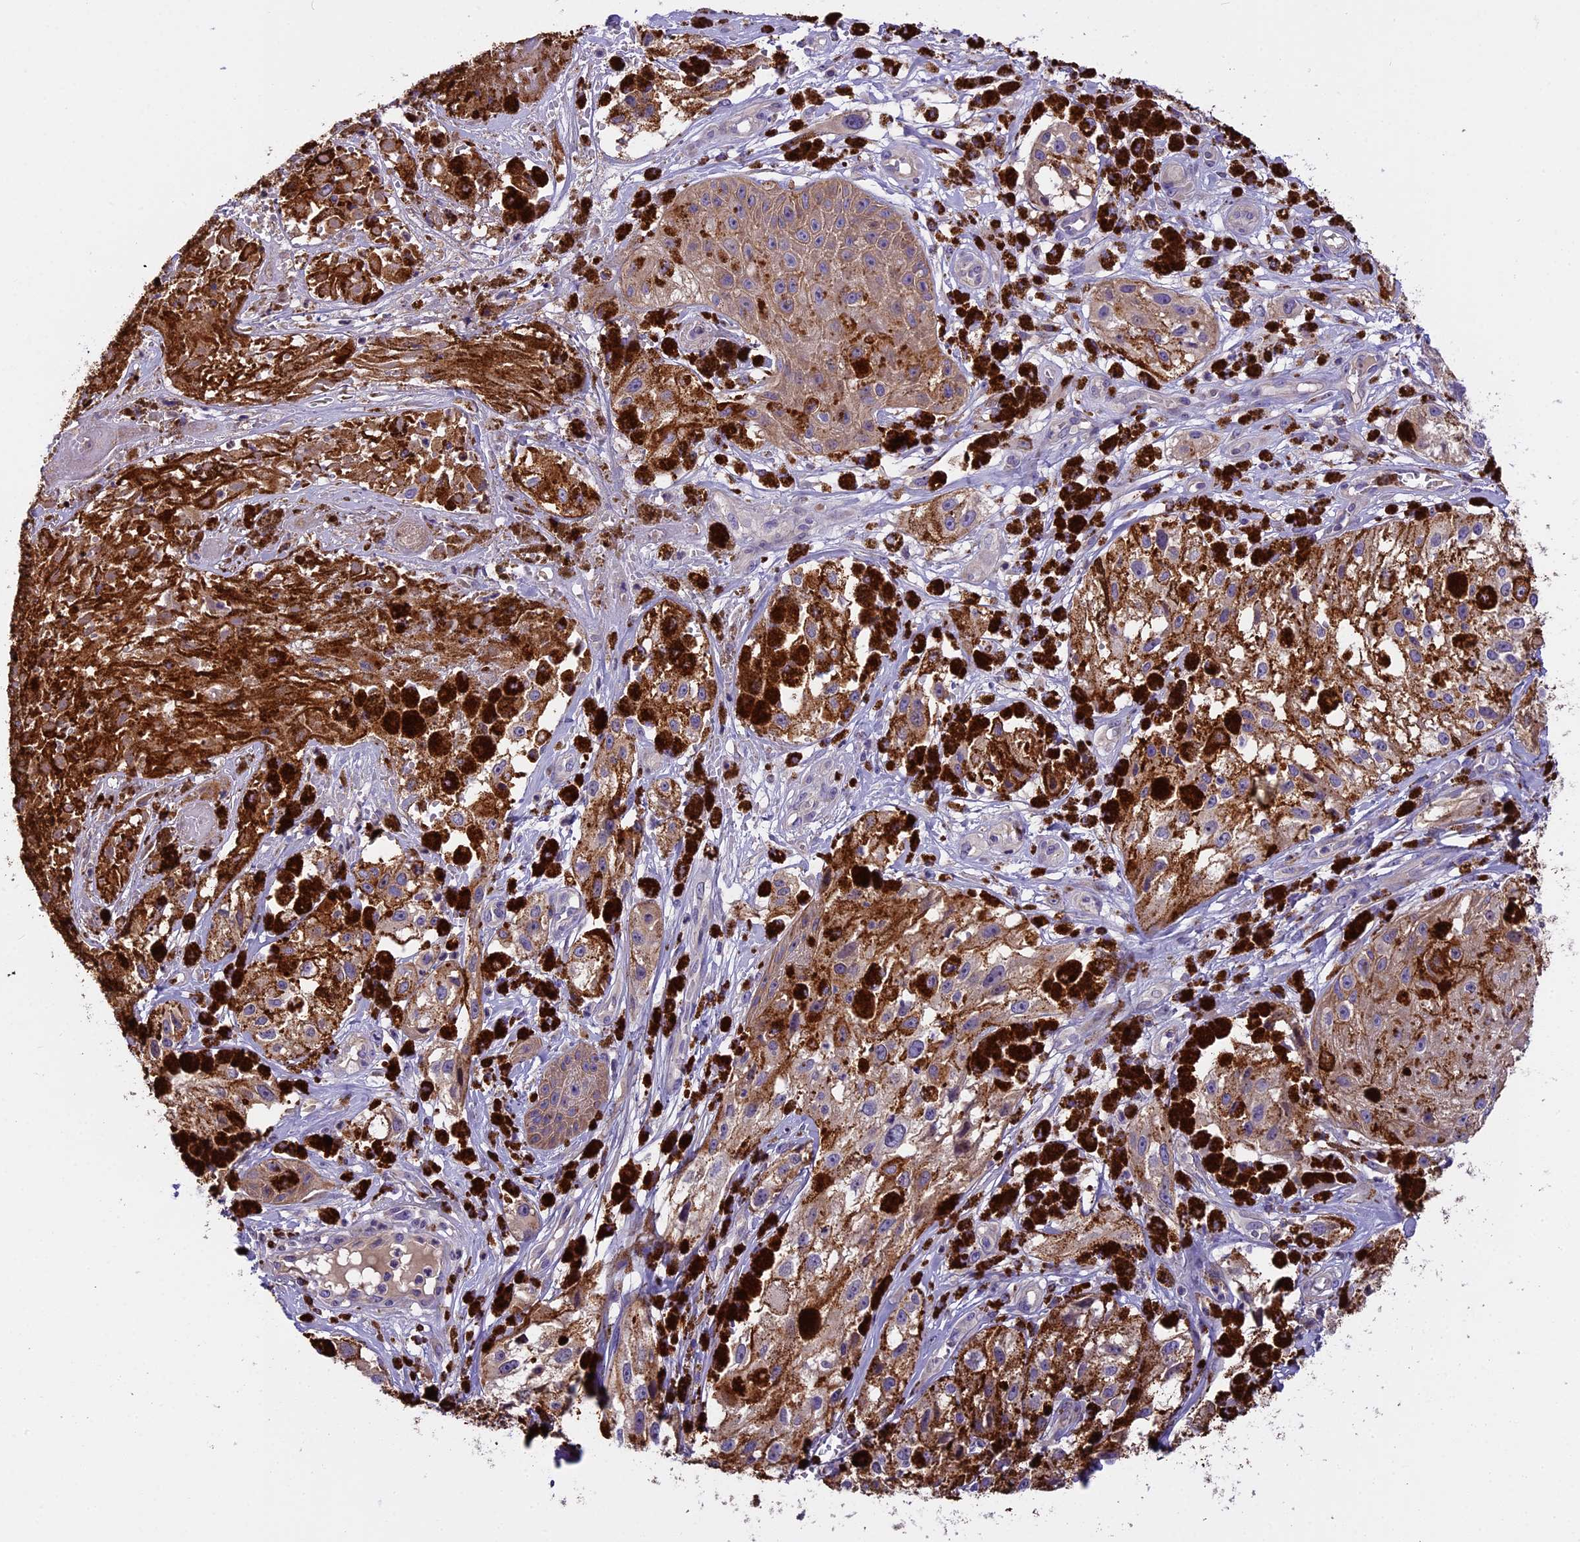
{"staining": {"intensity": "moderate", "quantity": ">75%", "location": "cytoplasmic/membranous"}, "tissue": "melanoma", "cell_type": "Tumor cells", "image_type": "cancer", "snomed": [{"axis": "morphology", "description": "Malignant melanoma, NOS"}, {"axis": "topography", "description": "Skin"}], "caption": "Immunohistochemistry (IHC) of human melanoma demonstrates medium levels of moderate cytoplasmic/membranous staining in approximately >75% of tumor cells.", "gene": "FAM98C", "patient": {"sex": "male", "age": 88}}